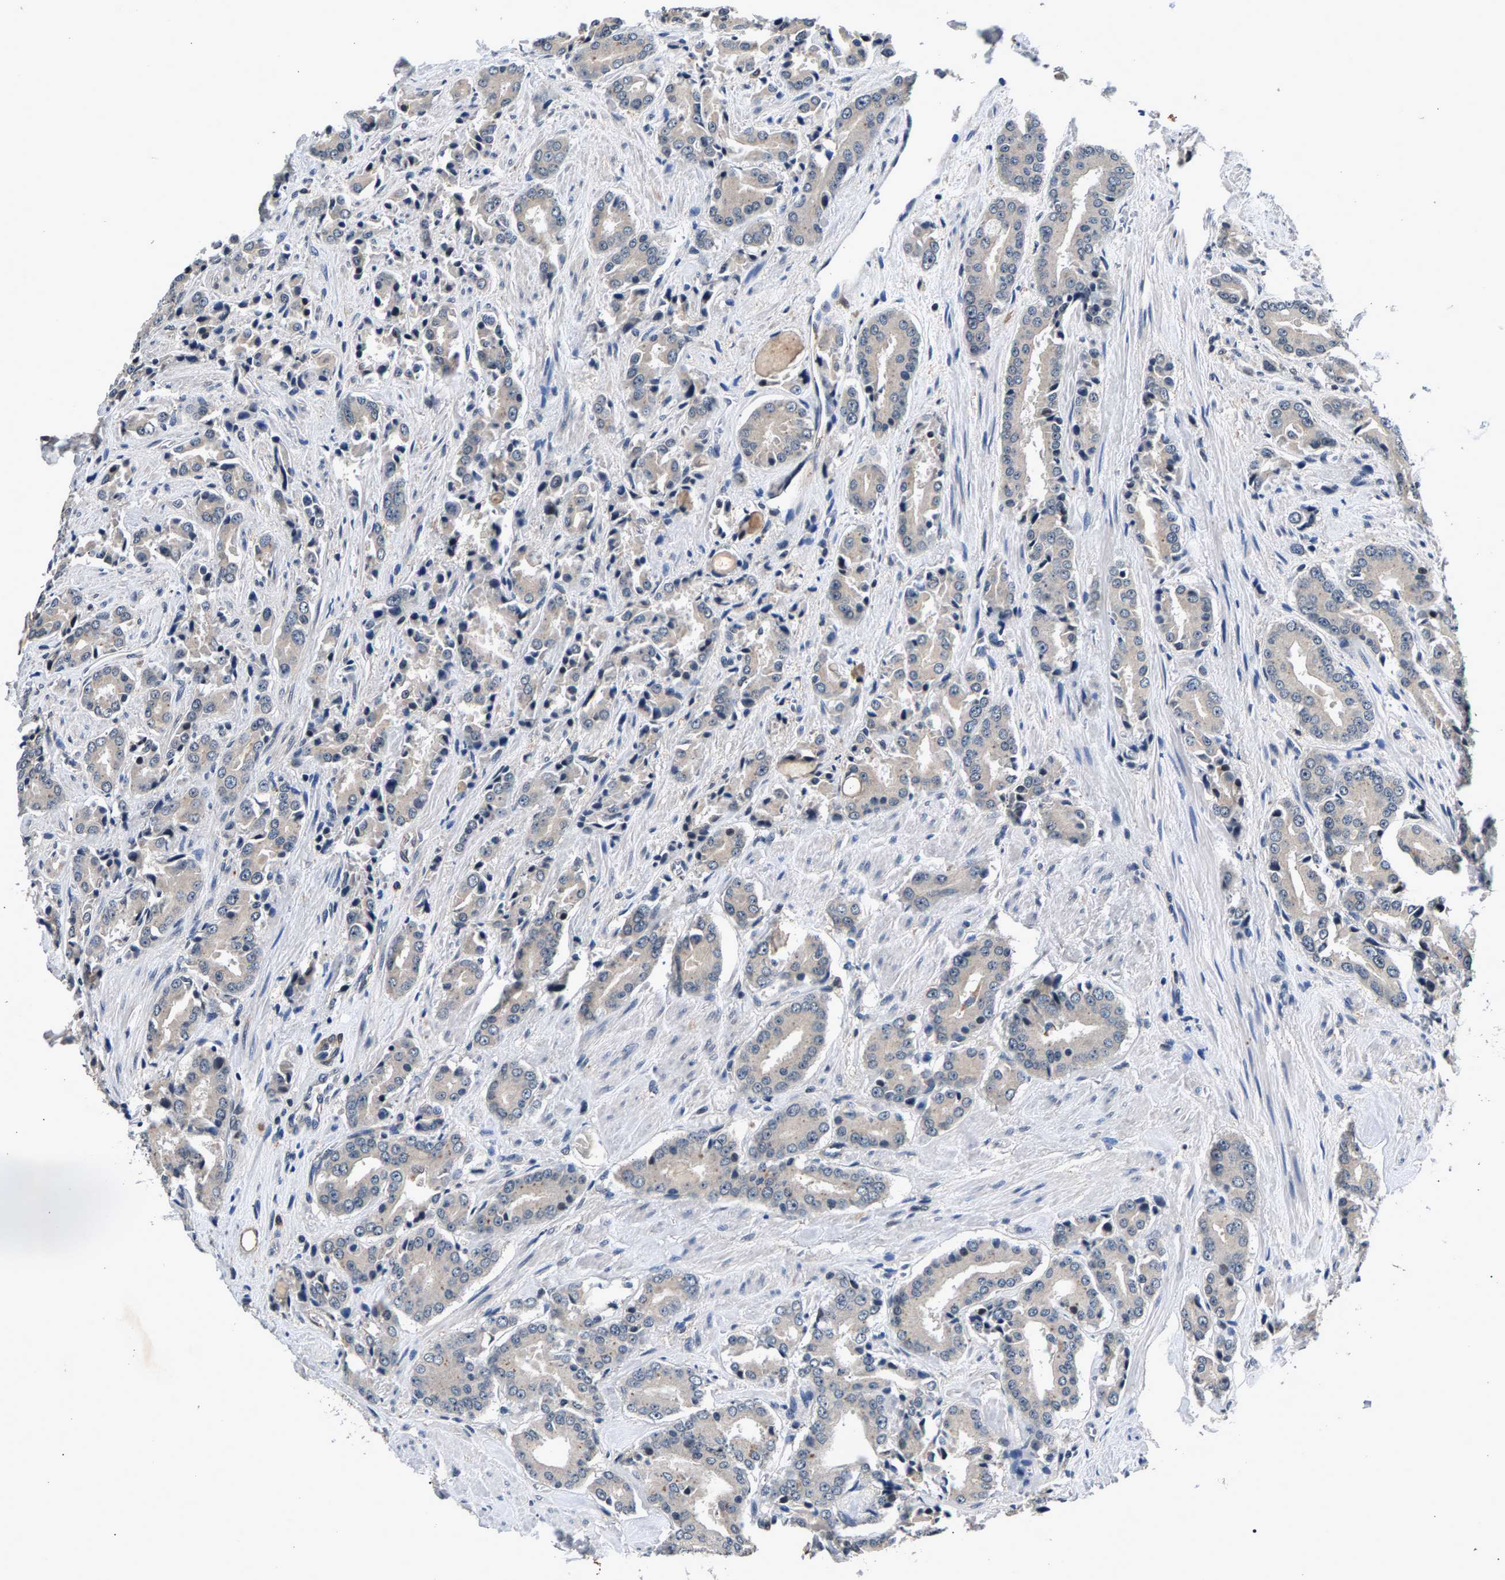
{"staining": {"intensity": "negative", "quantity": "none", "location": "none"}, "tissue": "prostate cancer", "cell_type": "Tumor cells", "image_type": "cancer", "snomed": [{"axis": "morphology", "description": "Adenocarcinoma, High grade"}, {"axis": "topography", "description": "Prostate"}], "caption": "High-grade adenocarcinoma (prostate) stained for a protein using immunohistochemistry demonstrates no staining tumor cells.", "gene": "RBM33", "patient": {"sex": "male", "age": 71}}